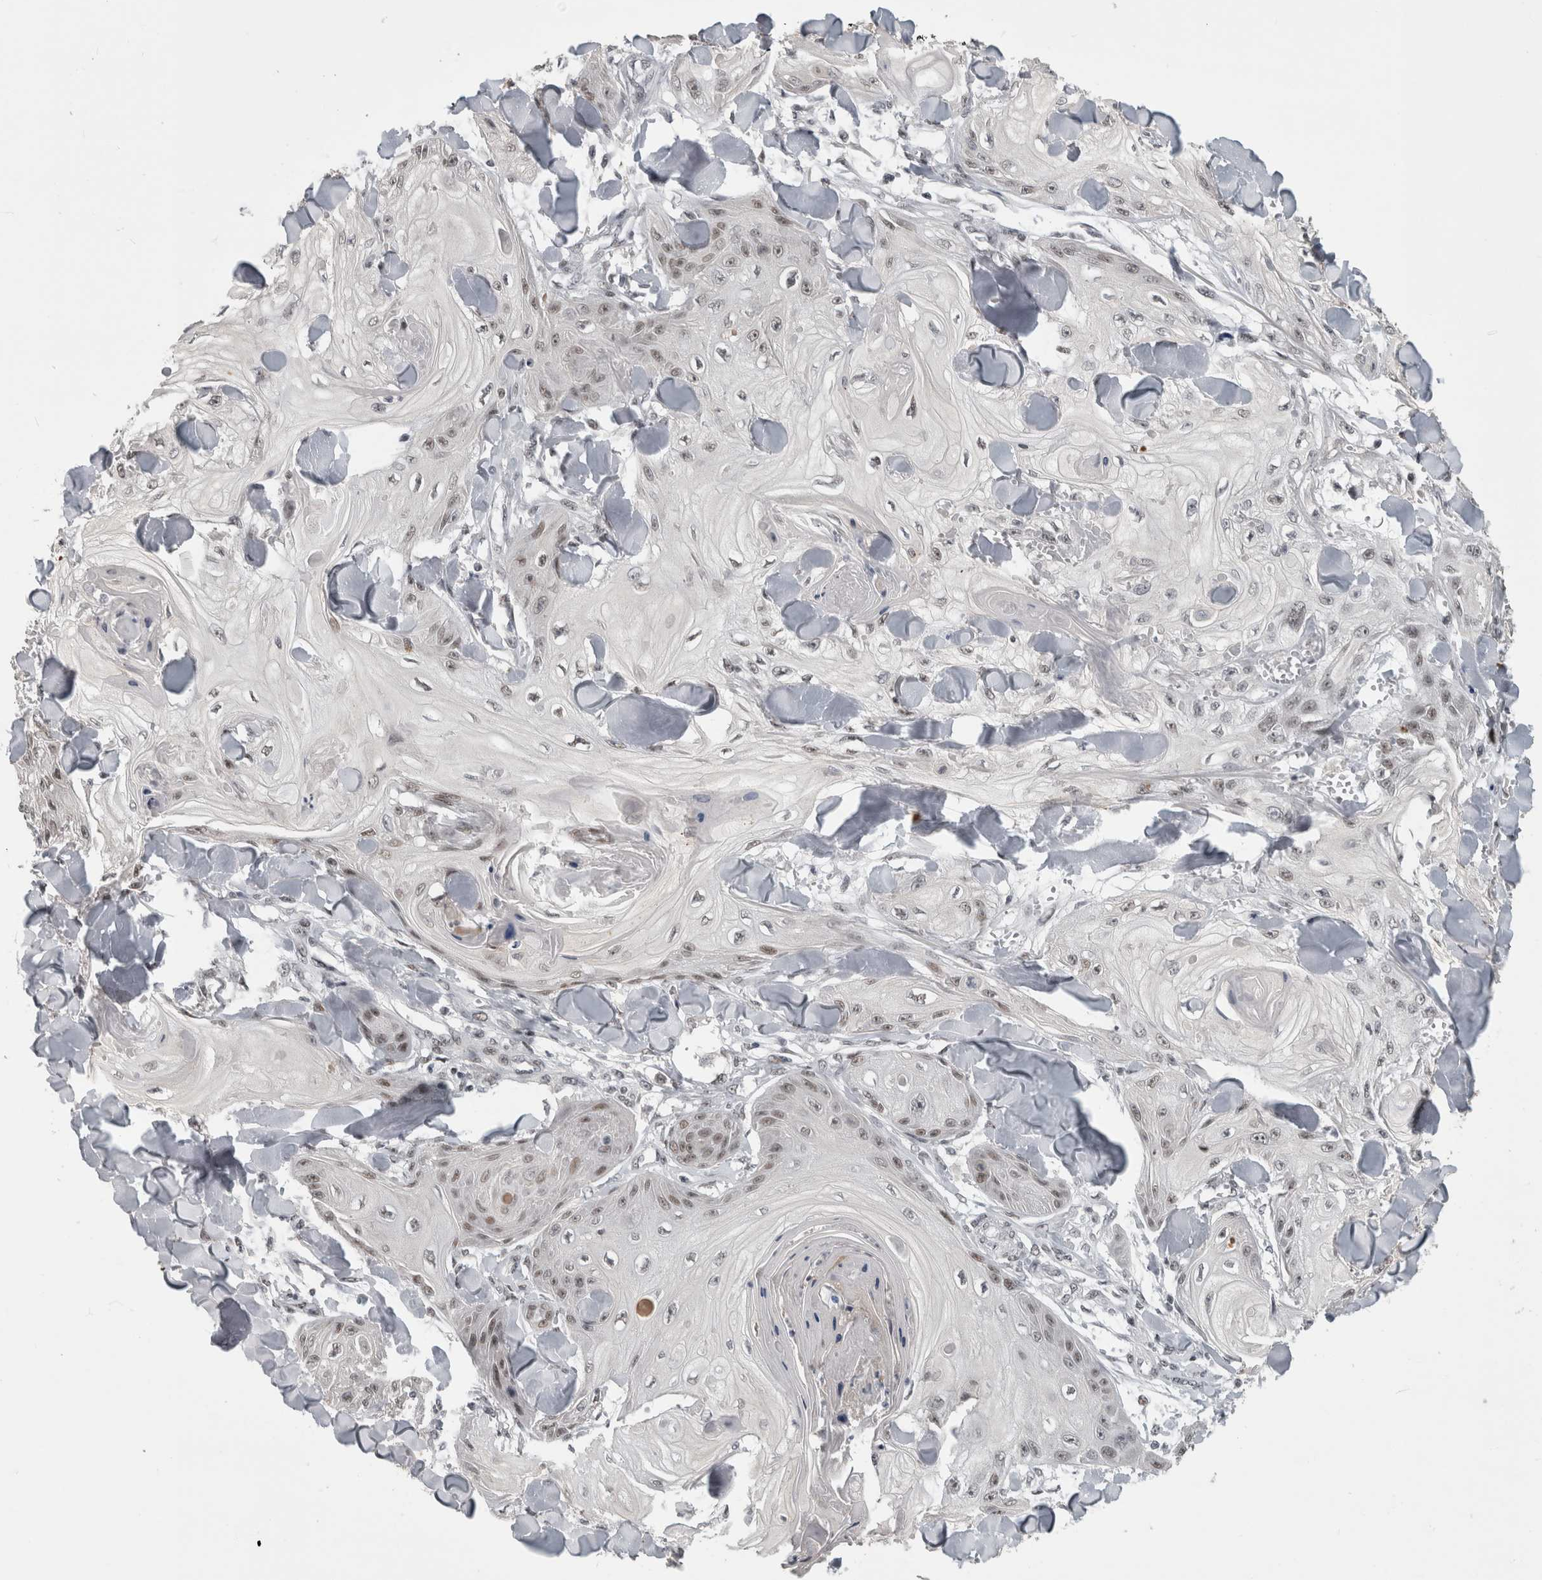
{"staining": {"intensity": "weak", "quantity": "<25%", "location": "nuclear"}, "tissue": "skin cancer", "cell_type": "Tumor cells", "image_type": "cancer", "snomed": [{"axis": "morphology", "description": "Squamous cell carcinoma, NOS"}, {"axis": "topography", "description": "Skin"}], "caption": "Human skin squamous cell carcinoma stained for a protein using immunohistochemistry (IHC) exhibits no positivity in tumor cells.", "gene": "ARID4B", "patient": {"sex": "male", "age": 74}}